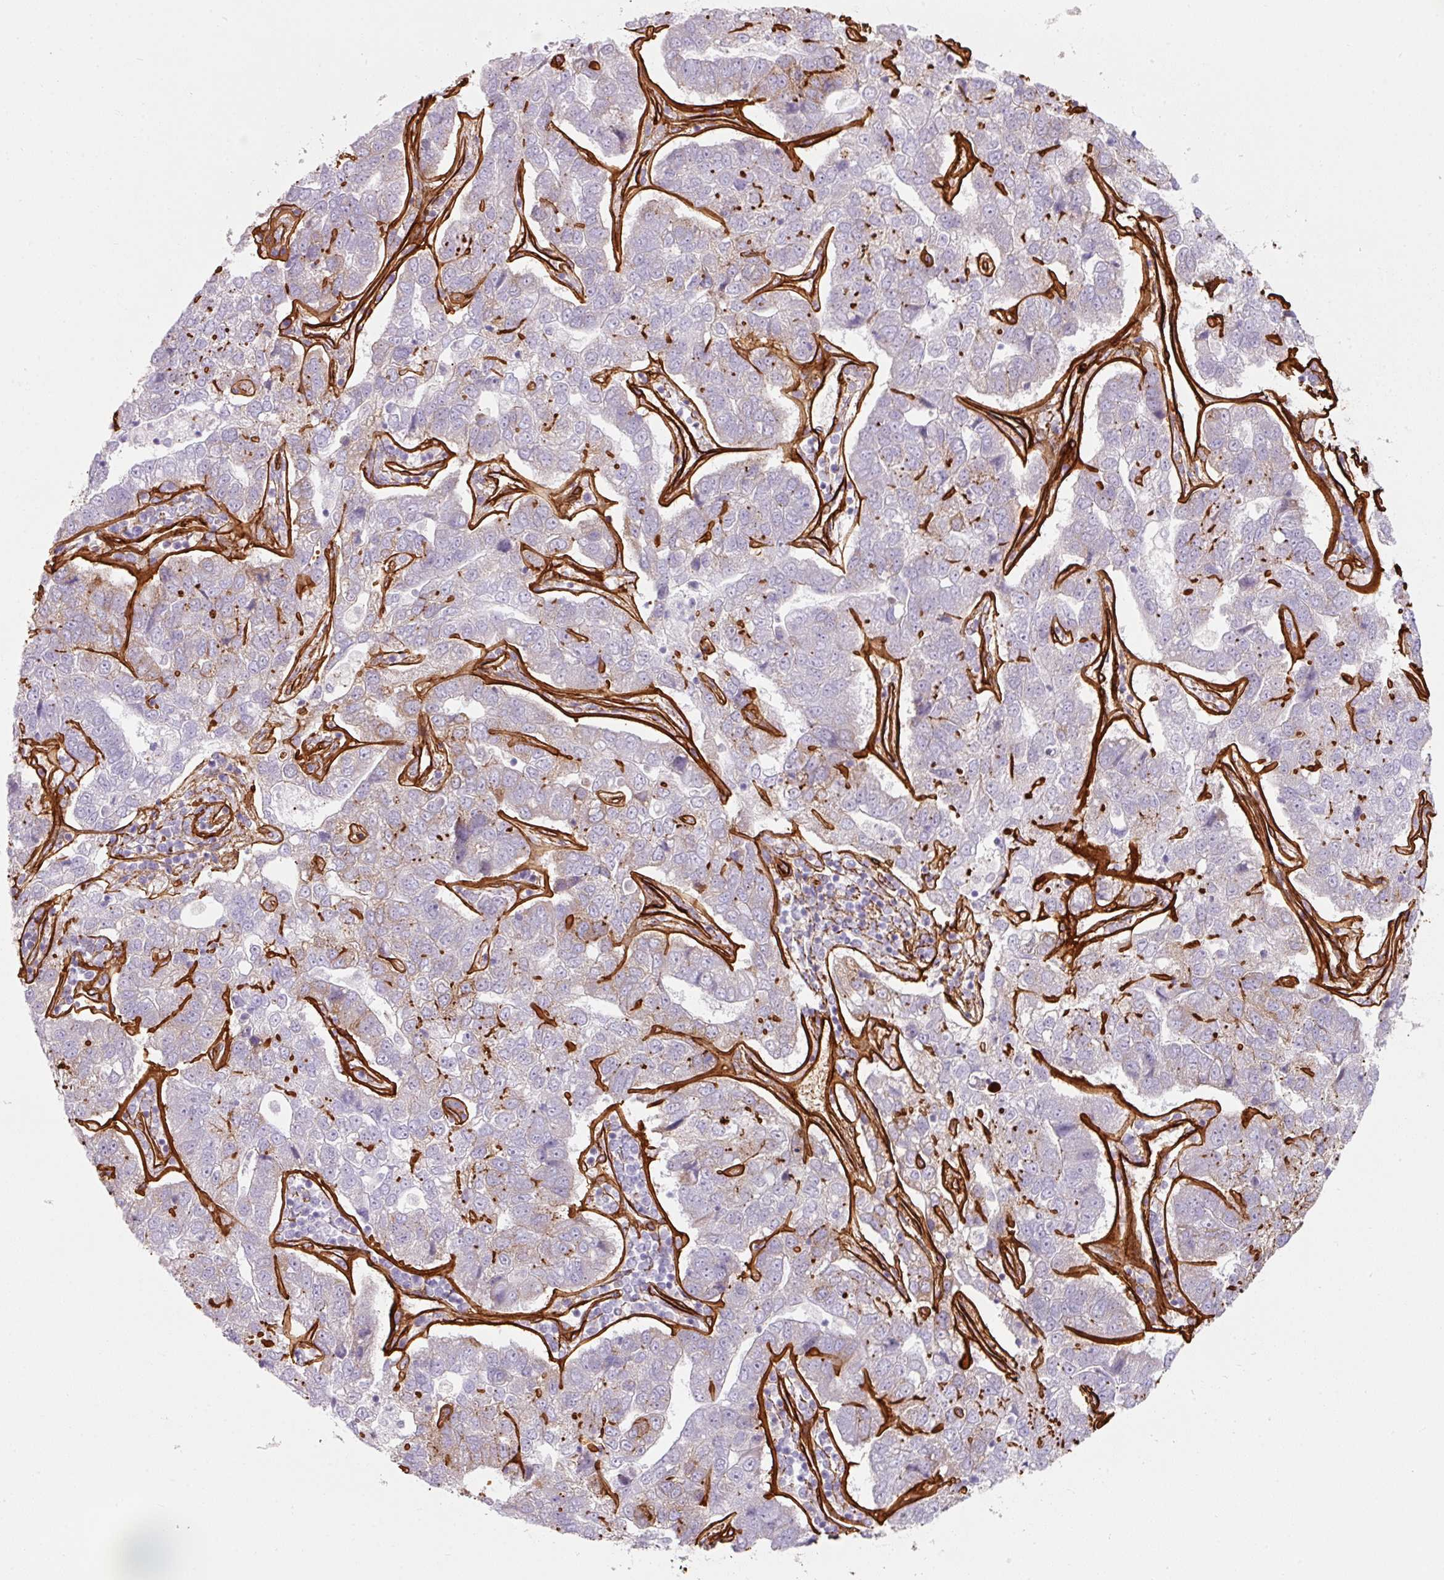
{"staining": {"intensity": "negative", "quantity": "none", "location": "none"}, "tissue": "pancreatic cancer", "cell_type": "Tumor cells", "image_type": "cancer", "snomed": [{"axis": "morphology", "description": "Adenocarcinoma, NOS"}, {"axis": "topography", "description": "Pancreas"}], "caption": "An image of human pancreatic adenocarcinoma is negative for staining in tumor cells. (Stains: DAB immunohistochemistry with hematoxylin counter stain, Microscopy: brightfield microscopy at high magnification).", "gene": "LOXL4", "patient": {"sex": "female", "age": 61}}